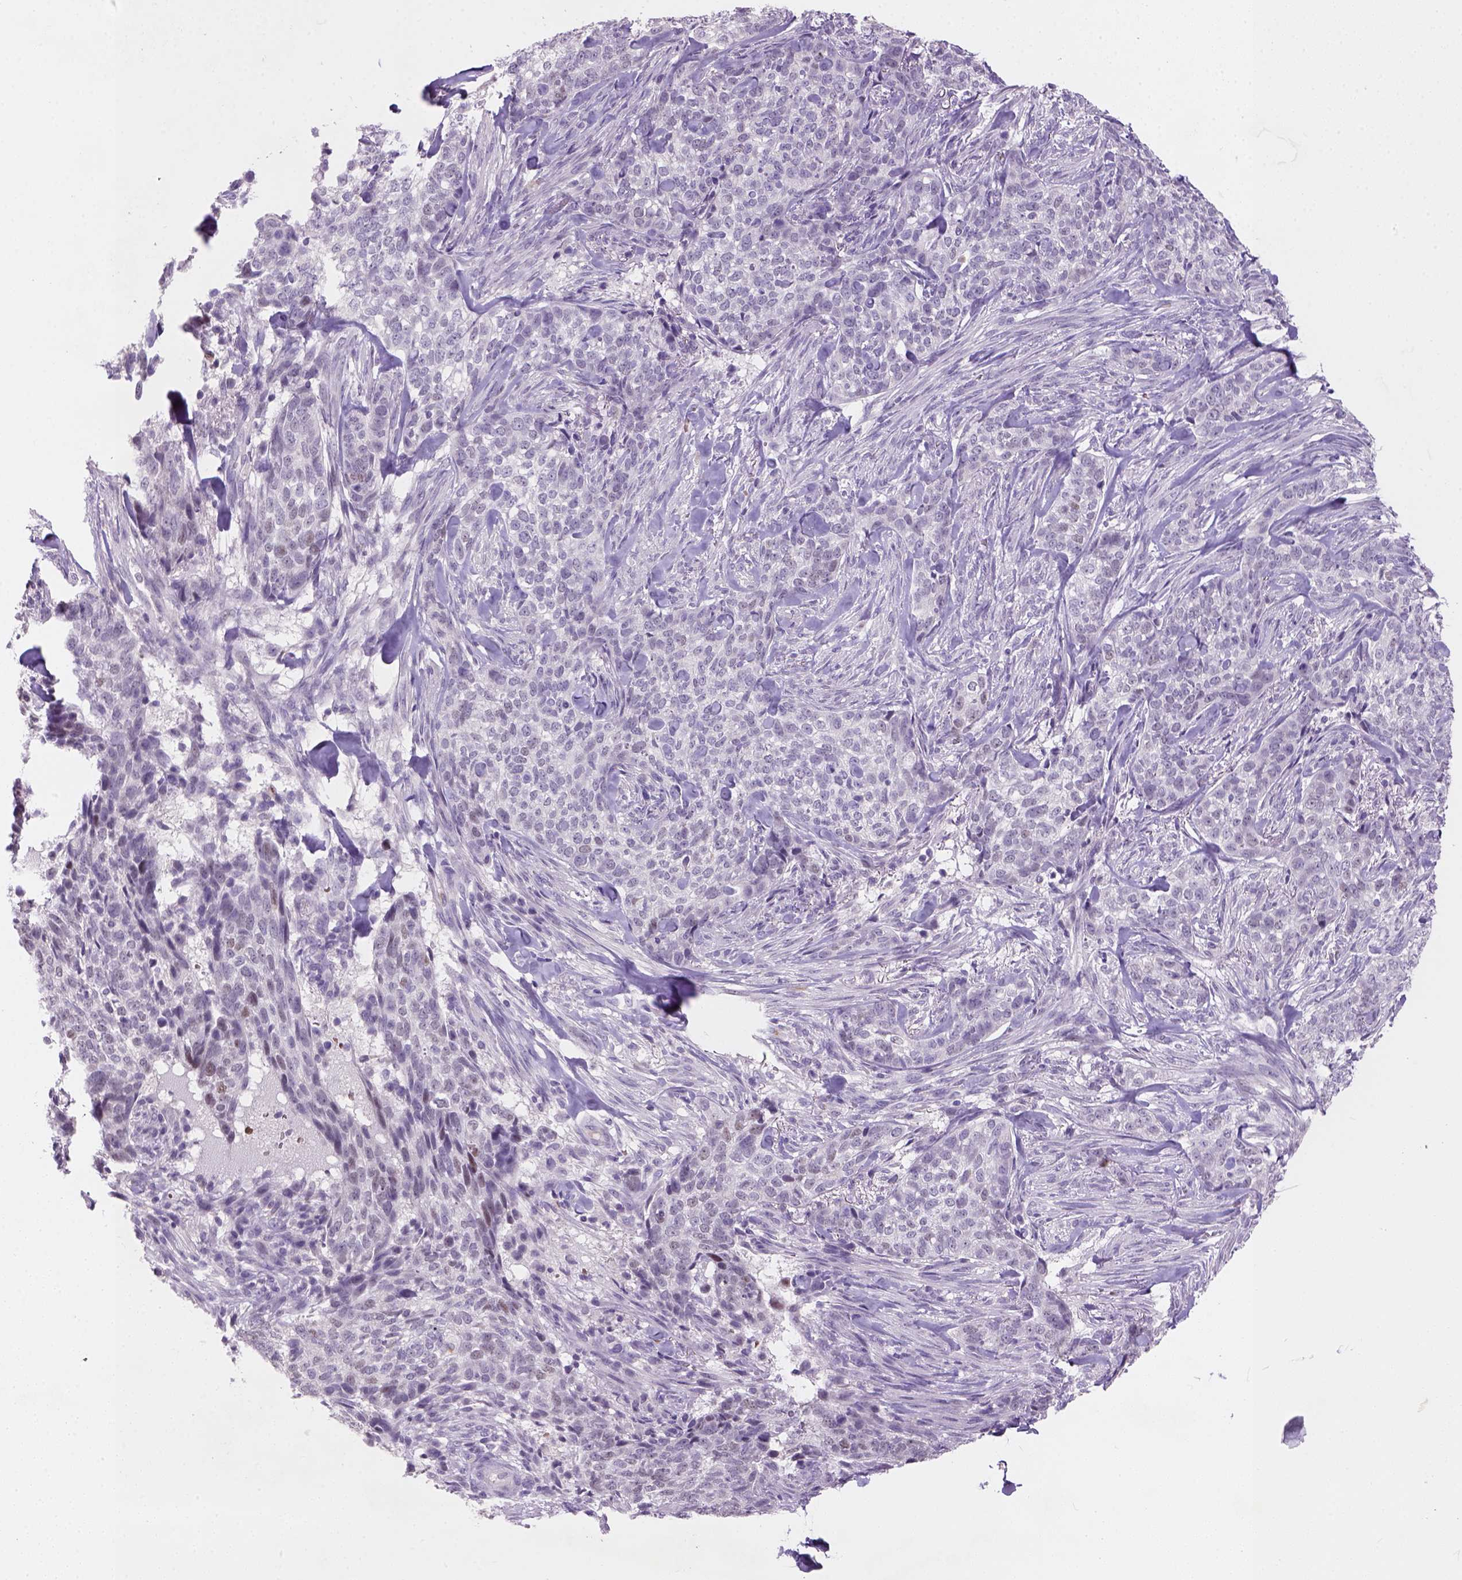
{"staining": {"intensity": "negative", "quantity": "none", "location": "none"}, "tissue": "skin cancer", "cell_type": "Tumor cells", "image_type": "cancer", "snomed": [{"axis": "morphology", "description": "Basal cell carcinoma"}, {"axis": "topography", "description": "Skin"}], "caption": "An IHC photomicrograph of skin cancer (basal cell carcinoma) is shown. There is no staining in tumor cells of skin cancer (basal cell carcinoma).", "gene": "ZMAT4", "patient": {"sex": "female", "age": 69}}